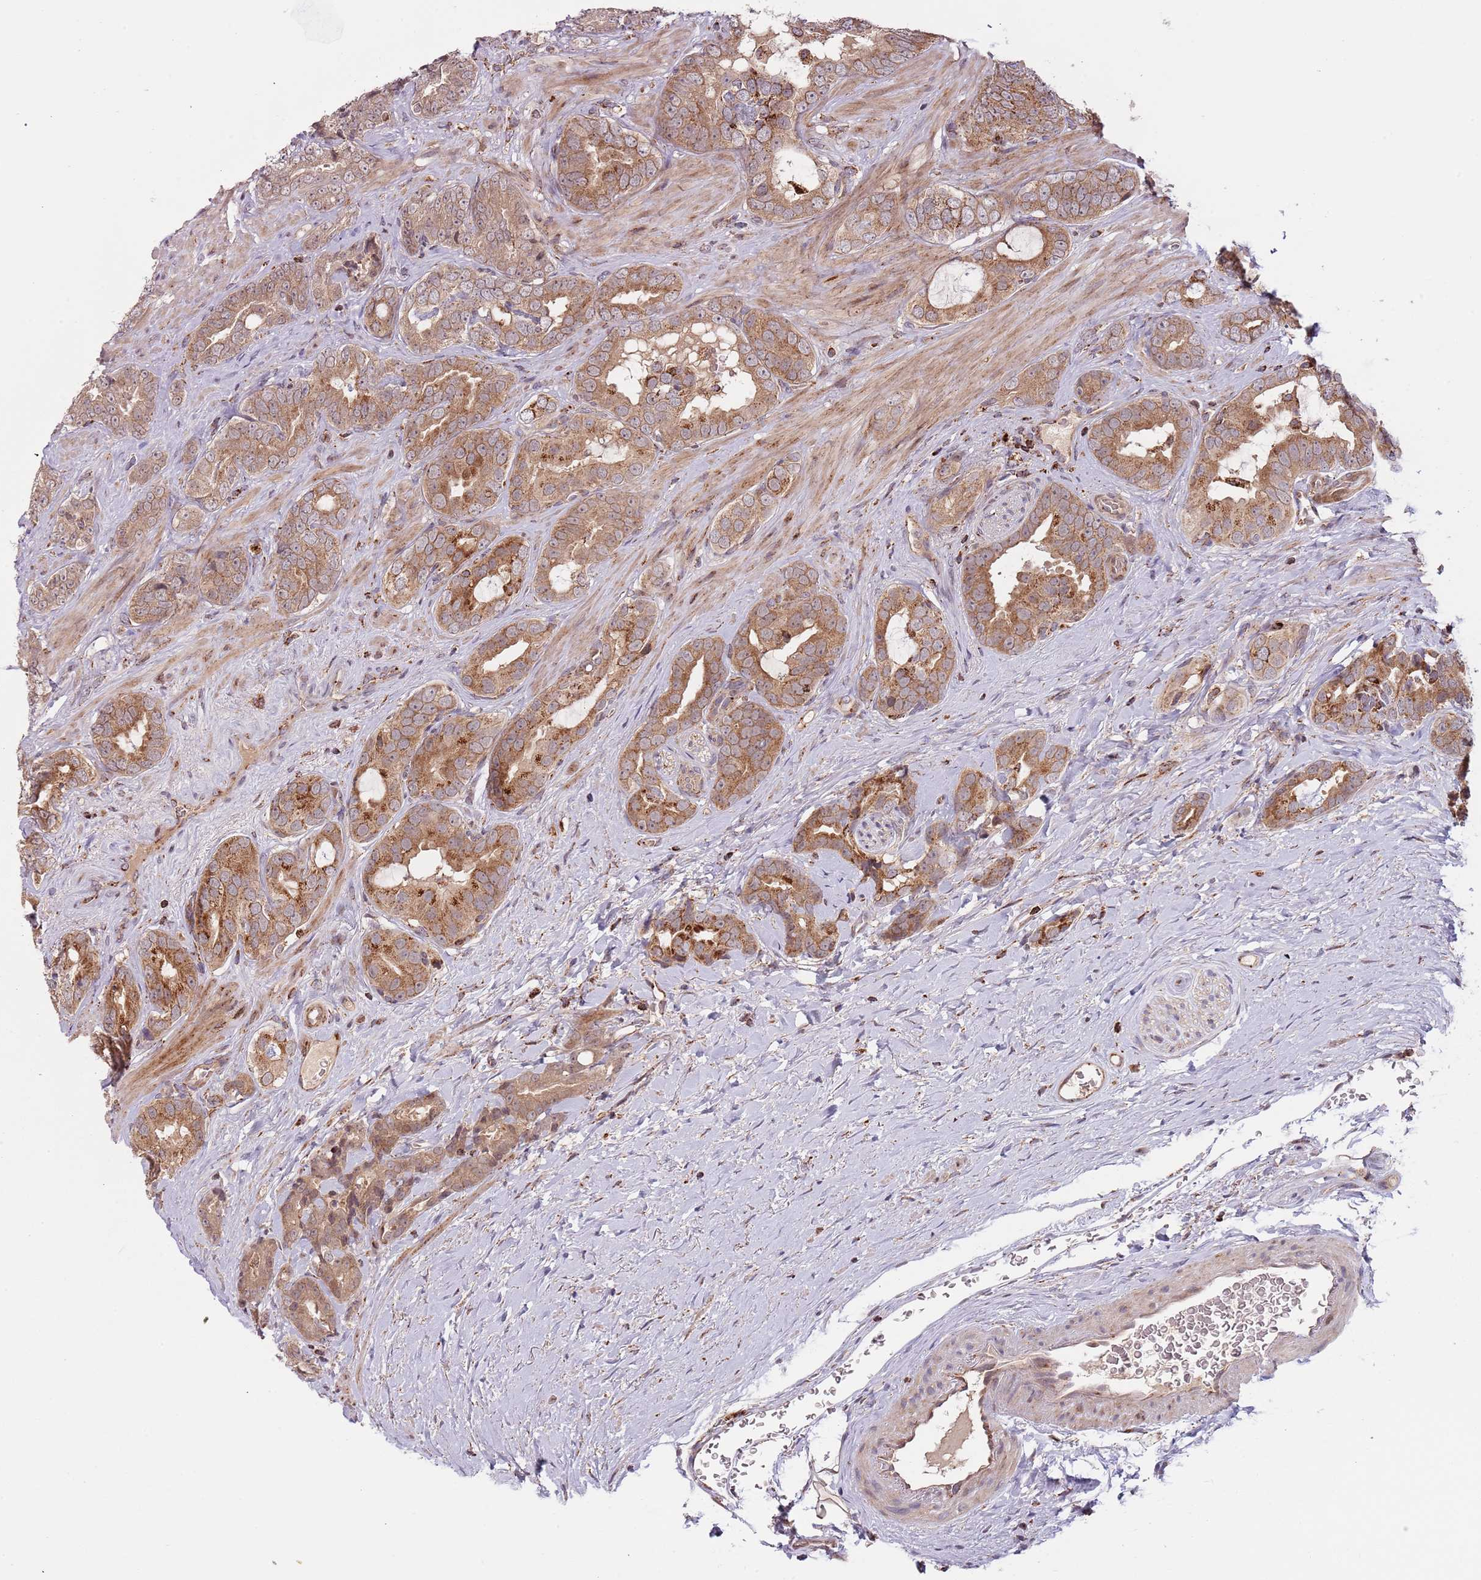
{"staining": {"intensity": "moderate", "quantity": ">75%", "location": "cytoplasmic/membranous"}, "tissue": "prostate cancer", "cell_type": "Tumor cells", "image_type": "cancer", "snomed": [{"axis": "morphology", "description": "Adenocarcinoma, High grade"}, {"axis": "topography", "description": "Prostate"}], "caption": "A brown stain highlights moderate cytoplasmic/membranous positivity of a protein in prostate high-grade adenocarcinoma tumor cells.", "gene": "ULK3", "patient": {"sex": "male", "age": 71}}